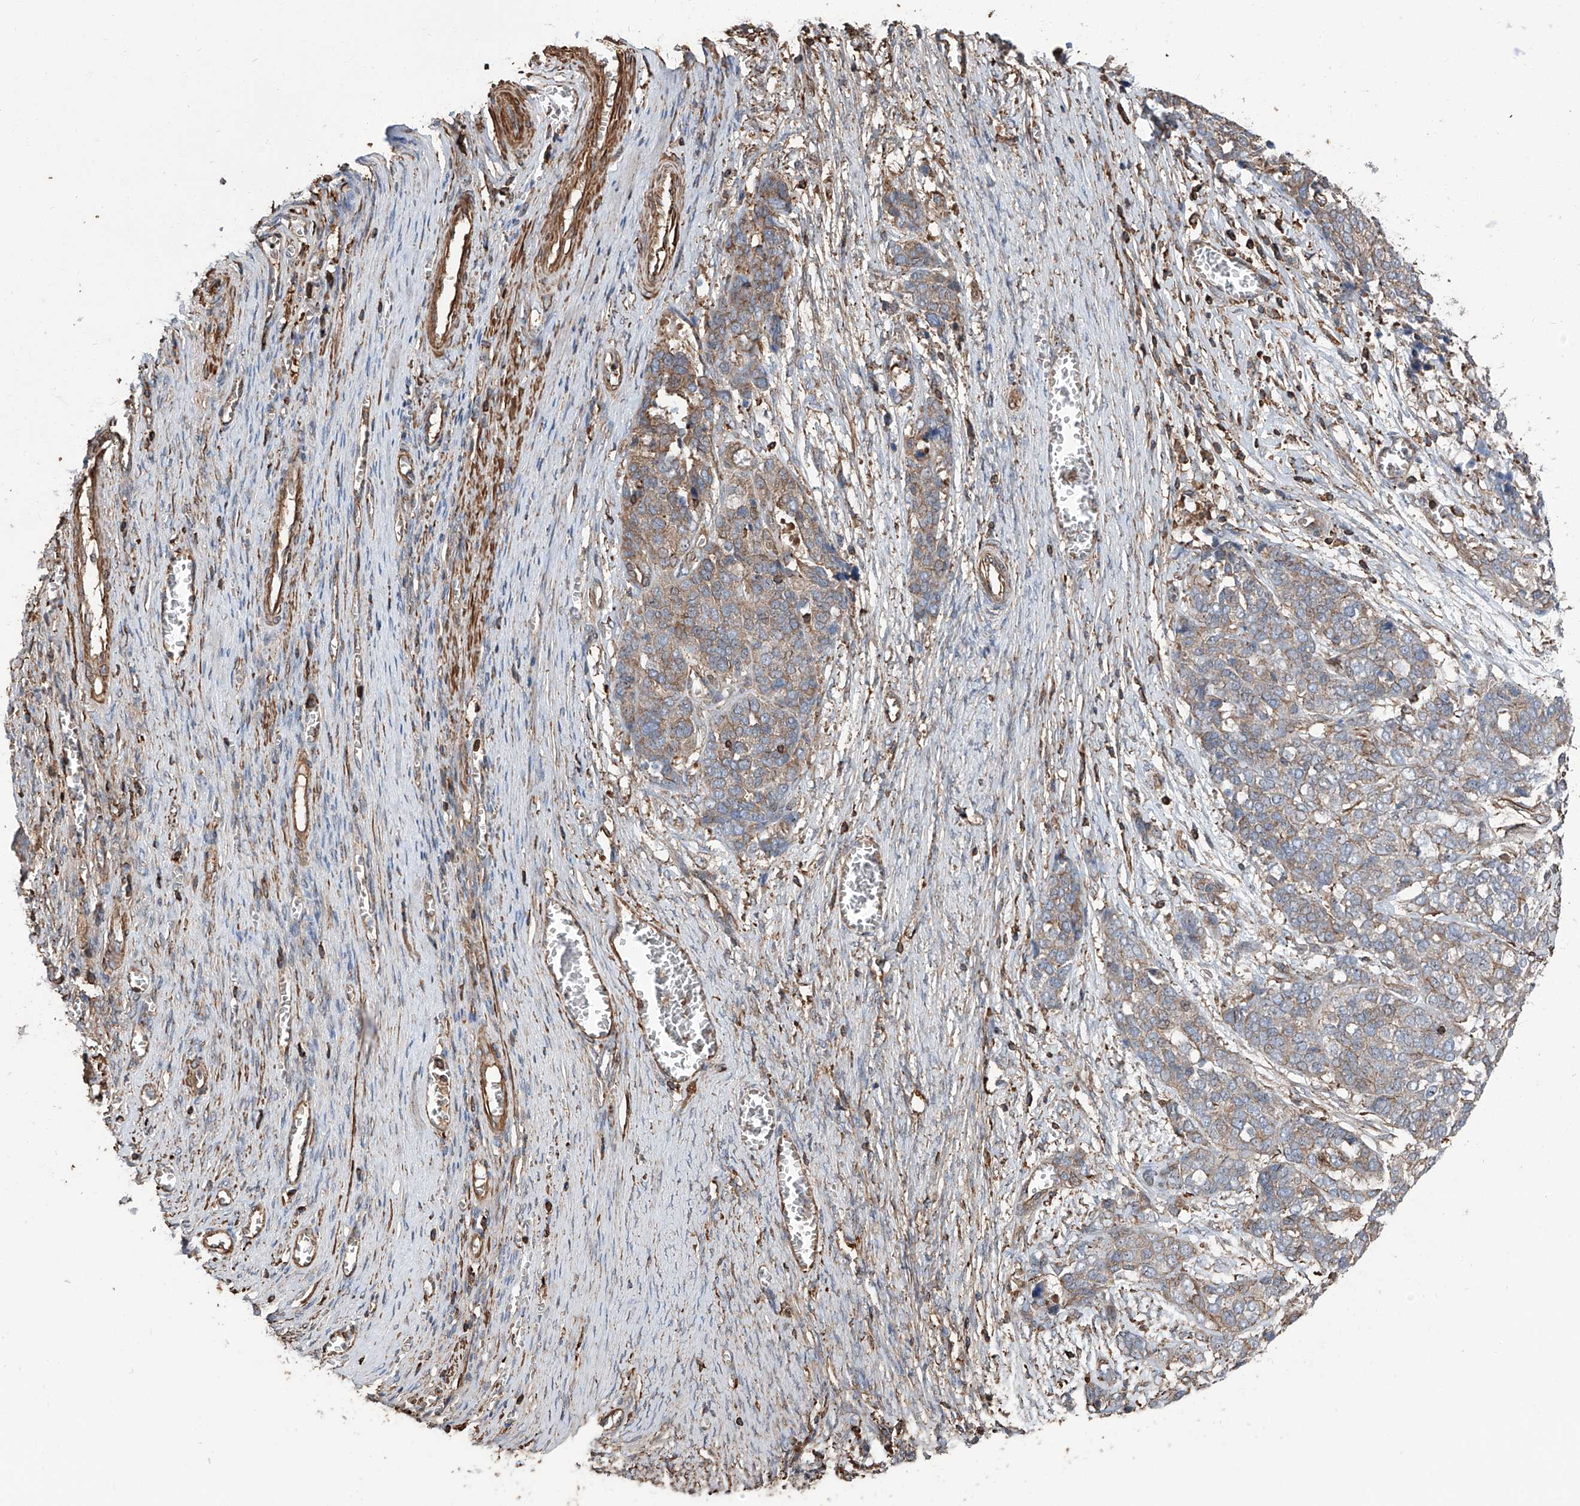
{"staining": {"intensity": "weak", "quantity": "<25%", "location": "cytoplasmic/membranous"}, "tissue": "ovarian cancer", "cell_type": "Tumor cells", "image_type": "cancer", "snomed": [{"axis": "morphology", "description": "Cystadenocarcinoma, serous, NOS"}, {"axis": "topography", "description": "Ovary"}], "caption": "A photomicrograph of serous cystadenocarcinoma (ovarian) stained for a protein shows no brown staining in tumor cells.", "gene": "PIEZO2", "patient": {"sex": "female", "age": 44}}